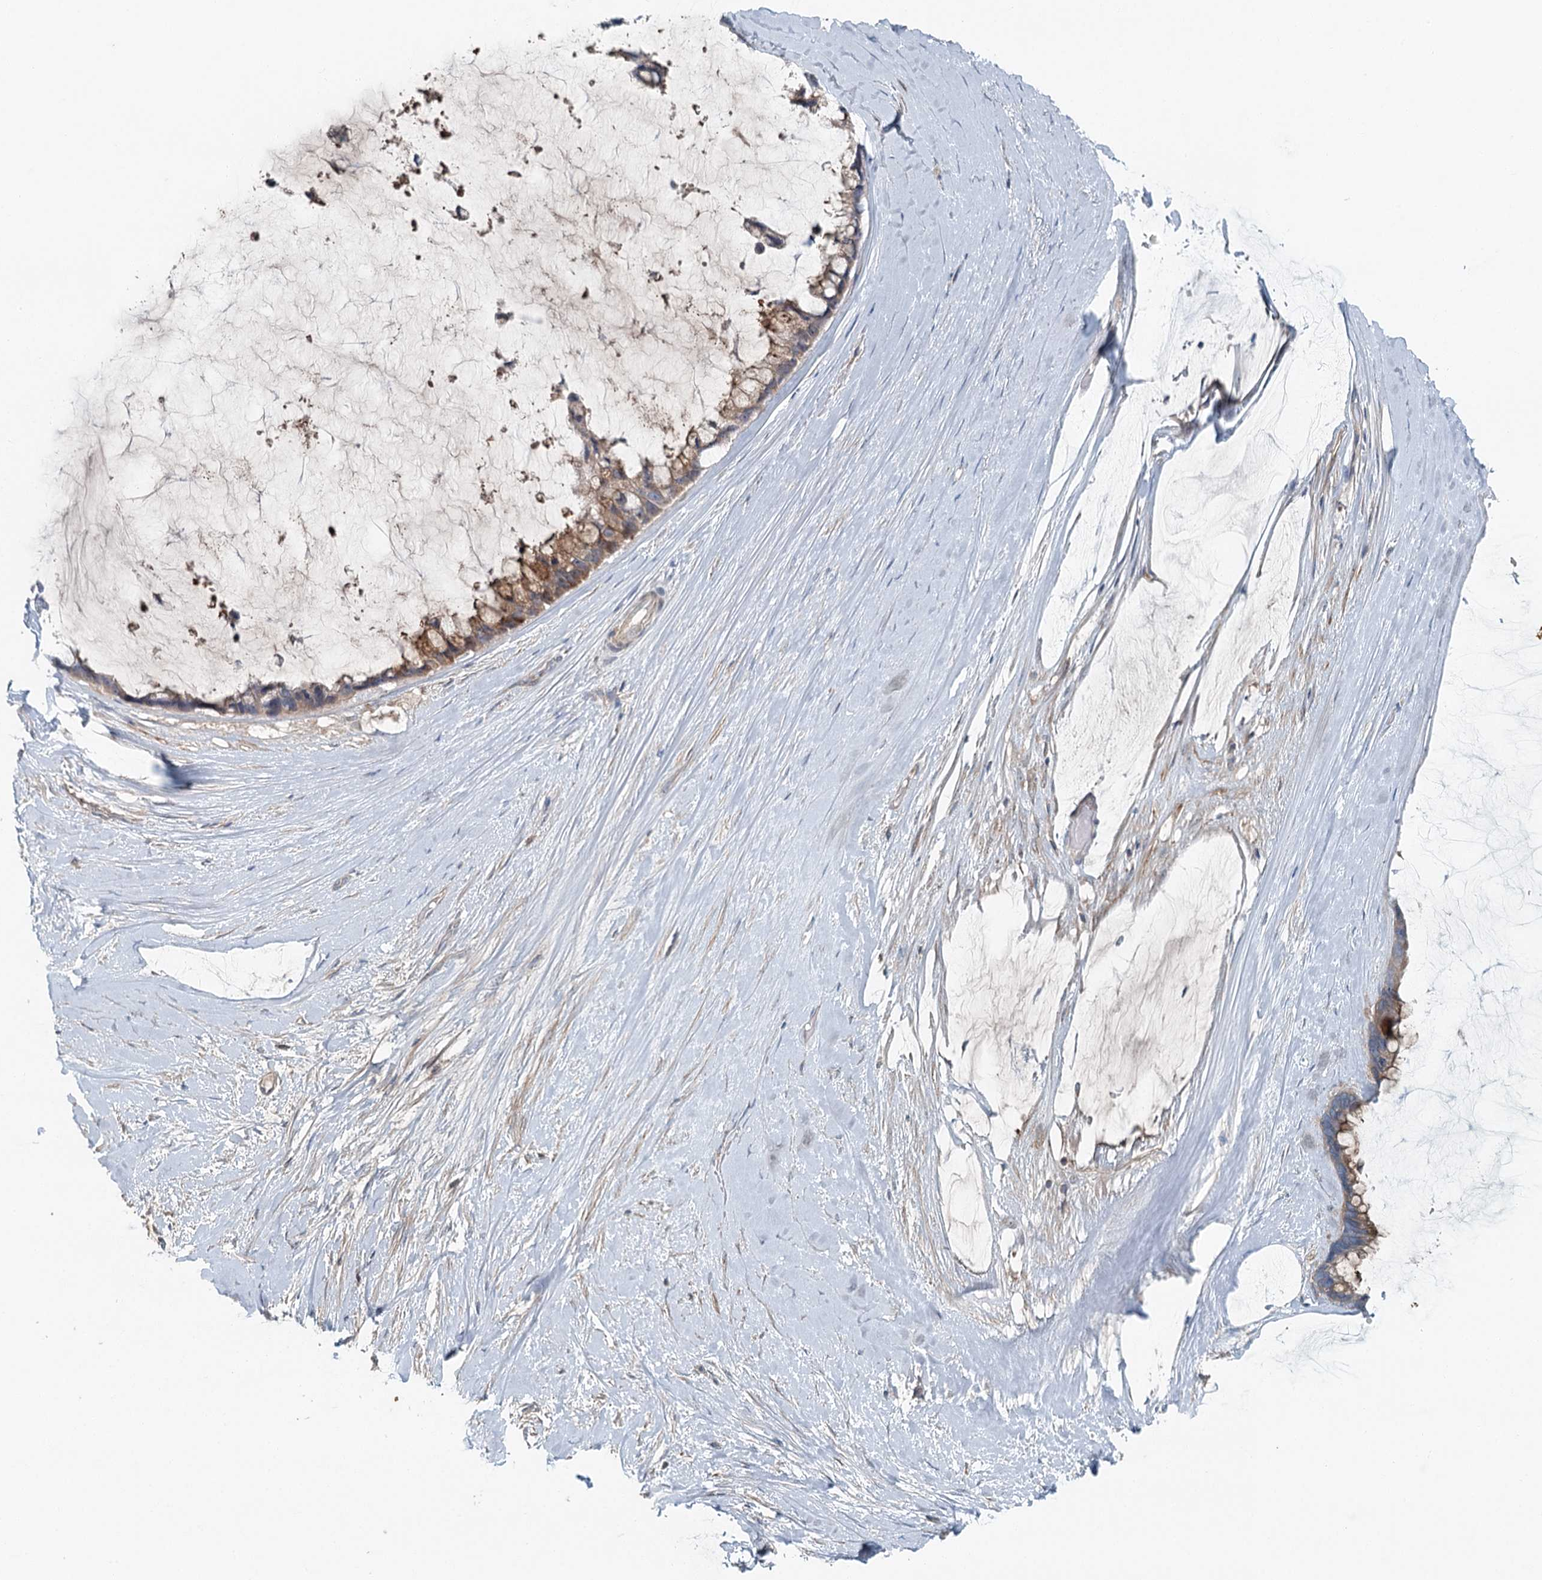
{"staining": {"intensity": "moderate", "quantity": ">75%", "location": "cytoplasmic/membranous"}, "tissue": "ovarian cancer", "cell_type": "Tumor cells", "image_type": "cancer", "snomed": [{"axis": "morphology", "description": "Cystadenocarcinoma, mucinous, NOS"}, {"axis": "topography", "description": "Ovary"}], "caption": "Moderate cytoplasmic/membranous positivity is identified in approximately >75% of tumor cells in mucinous cystadenocarcinoma (ovarian). (Brightfield microscopy of DAB IHC at high magnification).", "gene": "CHCHD5", "patient": {"sex": "female", "age": 39}}